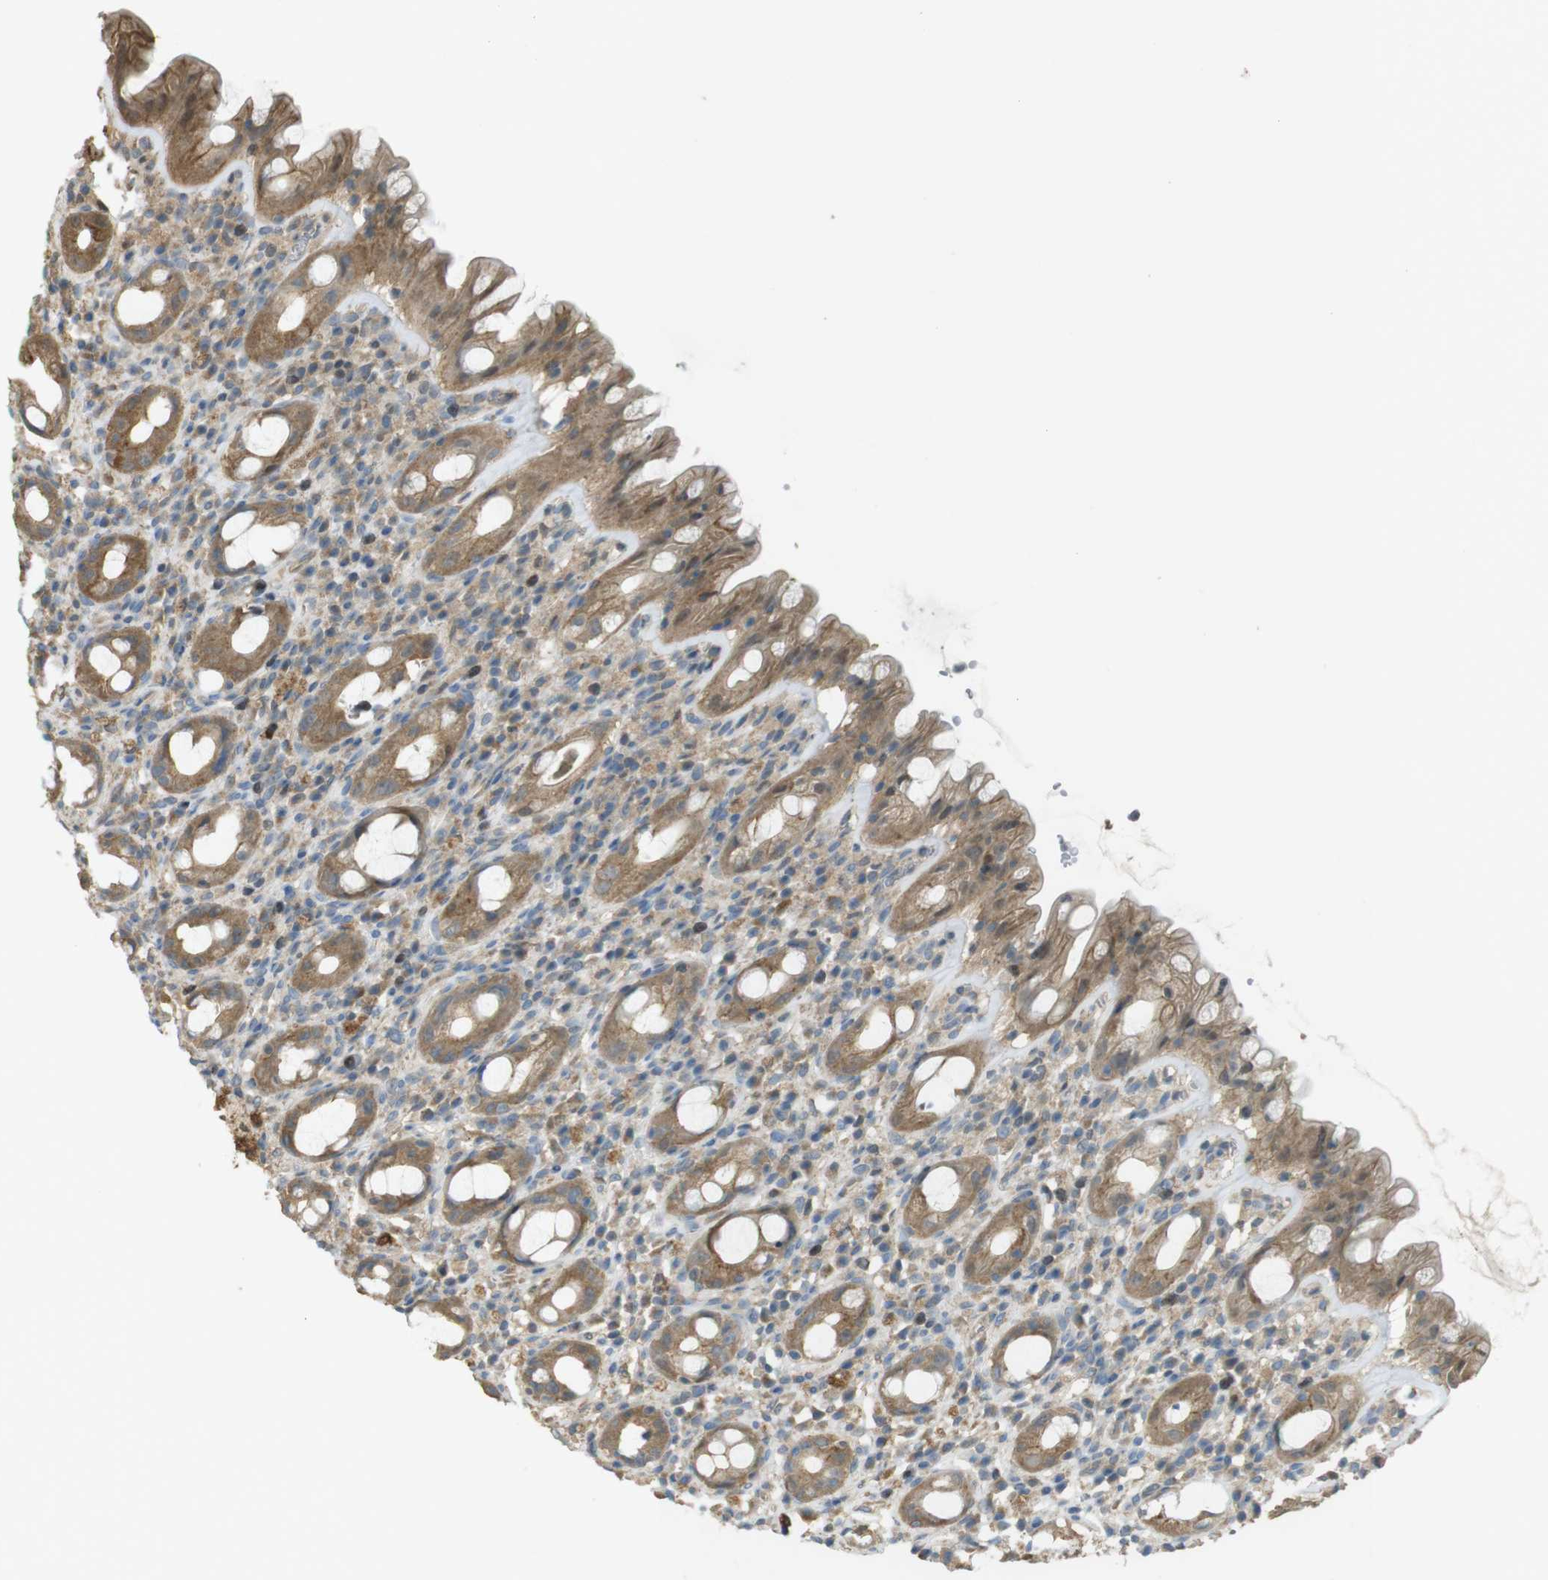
{"staining": {"intensity": "moderate", "quantity": ">75%", "location": "cytoplasmic/membranous"}, "tissue": "rectum", "cell_type": "Glandular cells", "image_type": "normal", "snomed": [{"axis": "morphology", "description": "Normal tissue, NOS"}, {"axis": "topography", "description": "Rectum"}], "caption": "Glandular cells reveal medium levels of moderate cytoplasmic/membranous staining in about >75% of cells in unremarkable human rectum. (brown staining indicates protein expression, while blue staining denotes nuclei).", "gene": "ZDHHC20", "patient": {"sex": "male", "age": 44}}